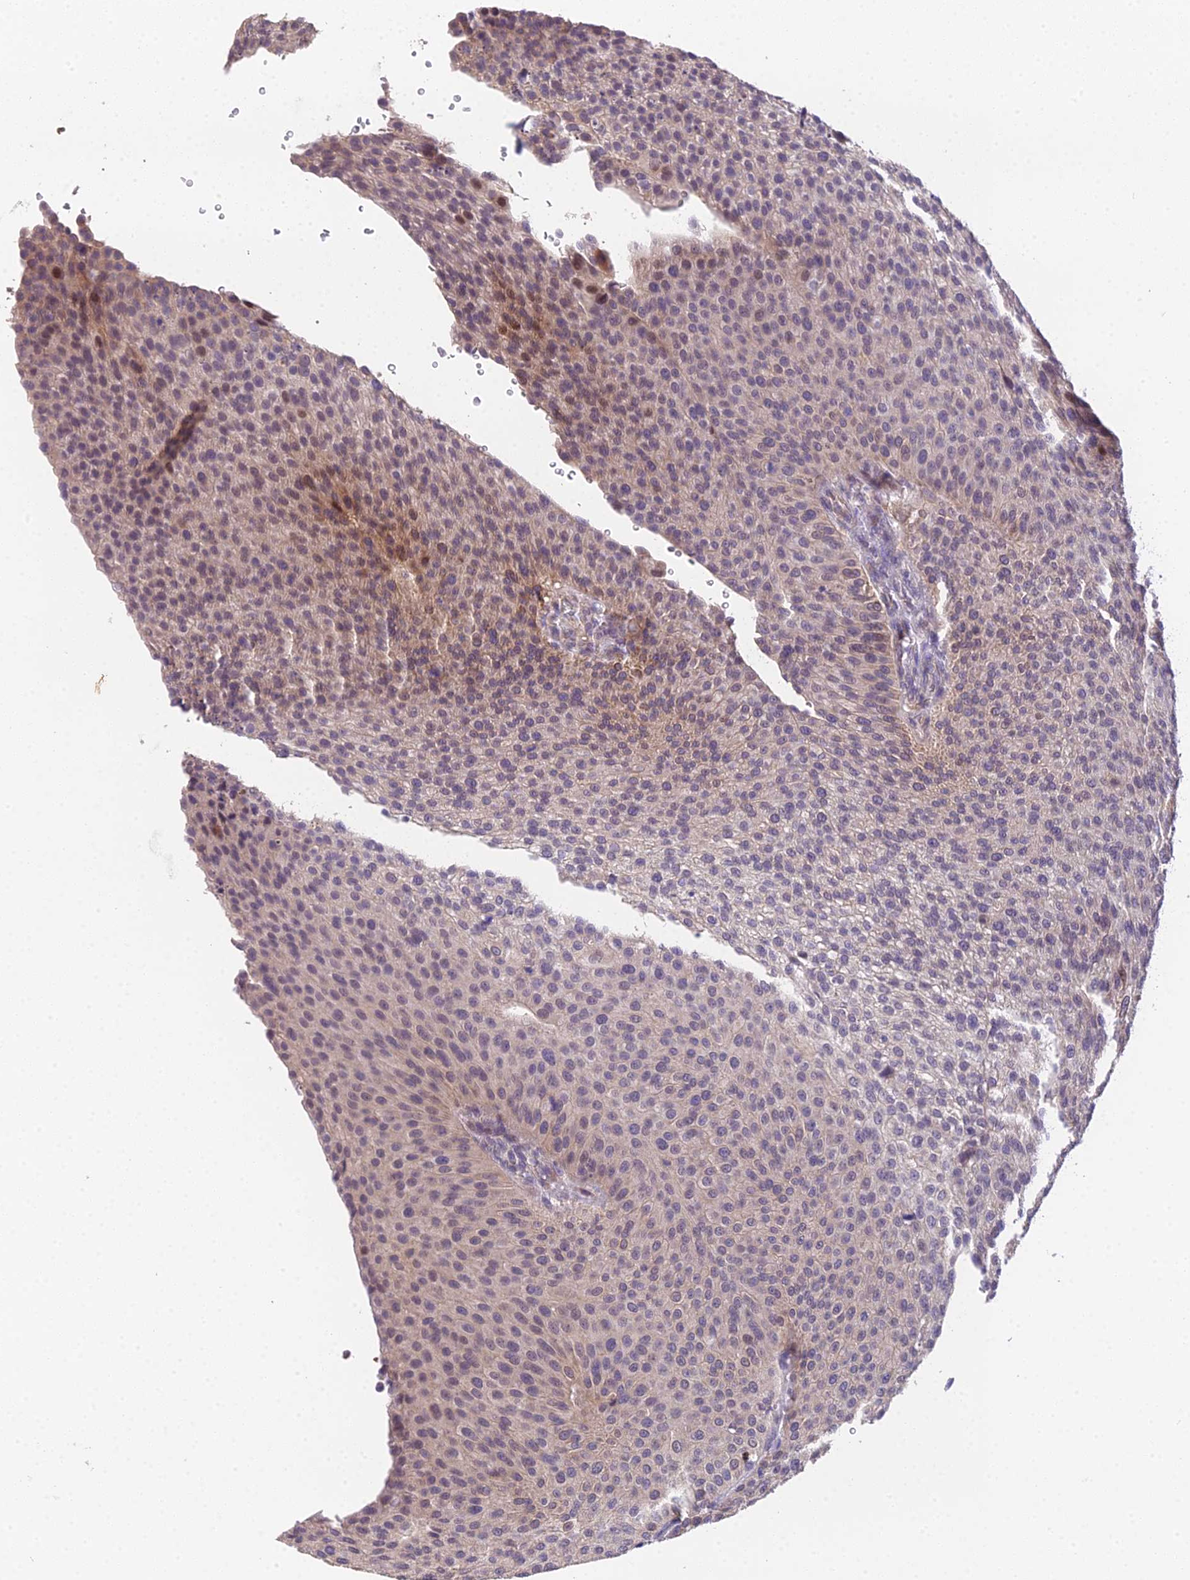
{"staining": {"intensity": "weak", "quantity": "<25%", "location": "cytoplasmic/membranous,nuclear"}, "tissue": "urothelial cancer", "cell_type": "Tumor cells", "image_type": "cancer", "snomed": [{"axis": "morphology", "description": "Urothelial carcinoma, Low grade"}, {"axis": "topography", "description": "Smooth muscle"}, {"axis": "topography", "description": "Urinary bladder"}], "caption": "Micrograph shows no significant protein staining in tumor cells of urothelial cancer. Brightfield microscopy of immunohistochemistry stained with DAB (3,3'-diaminobenzidine) (brown) and hematoxylin (blue), captured at high magnification.", "gene": "PUS10", "patient": {"sex": "male", "age": 60}}